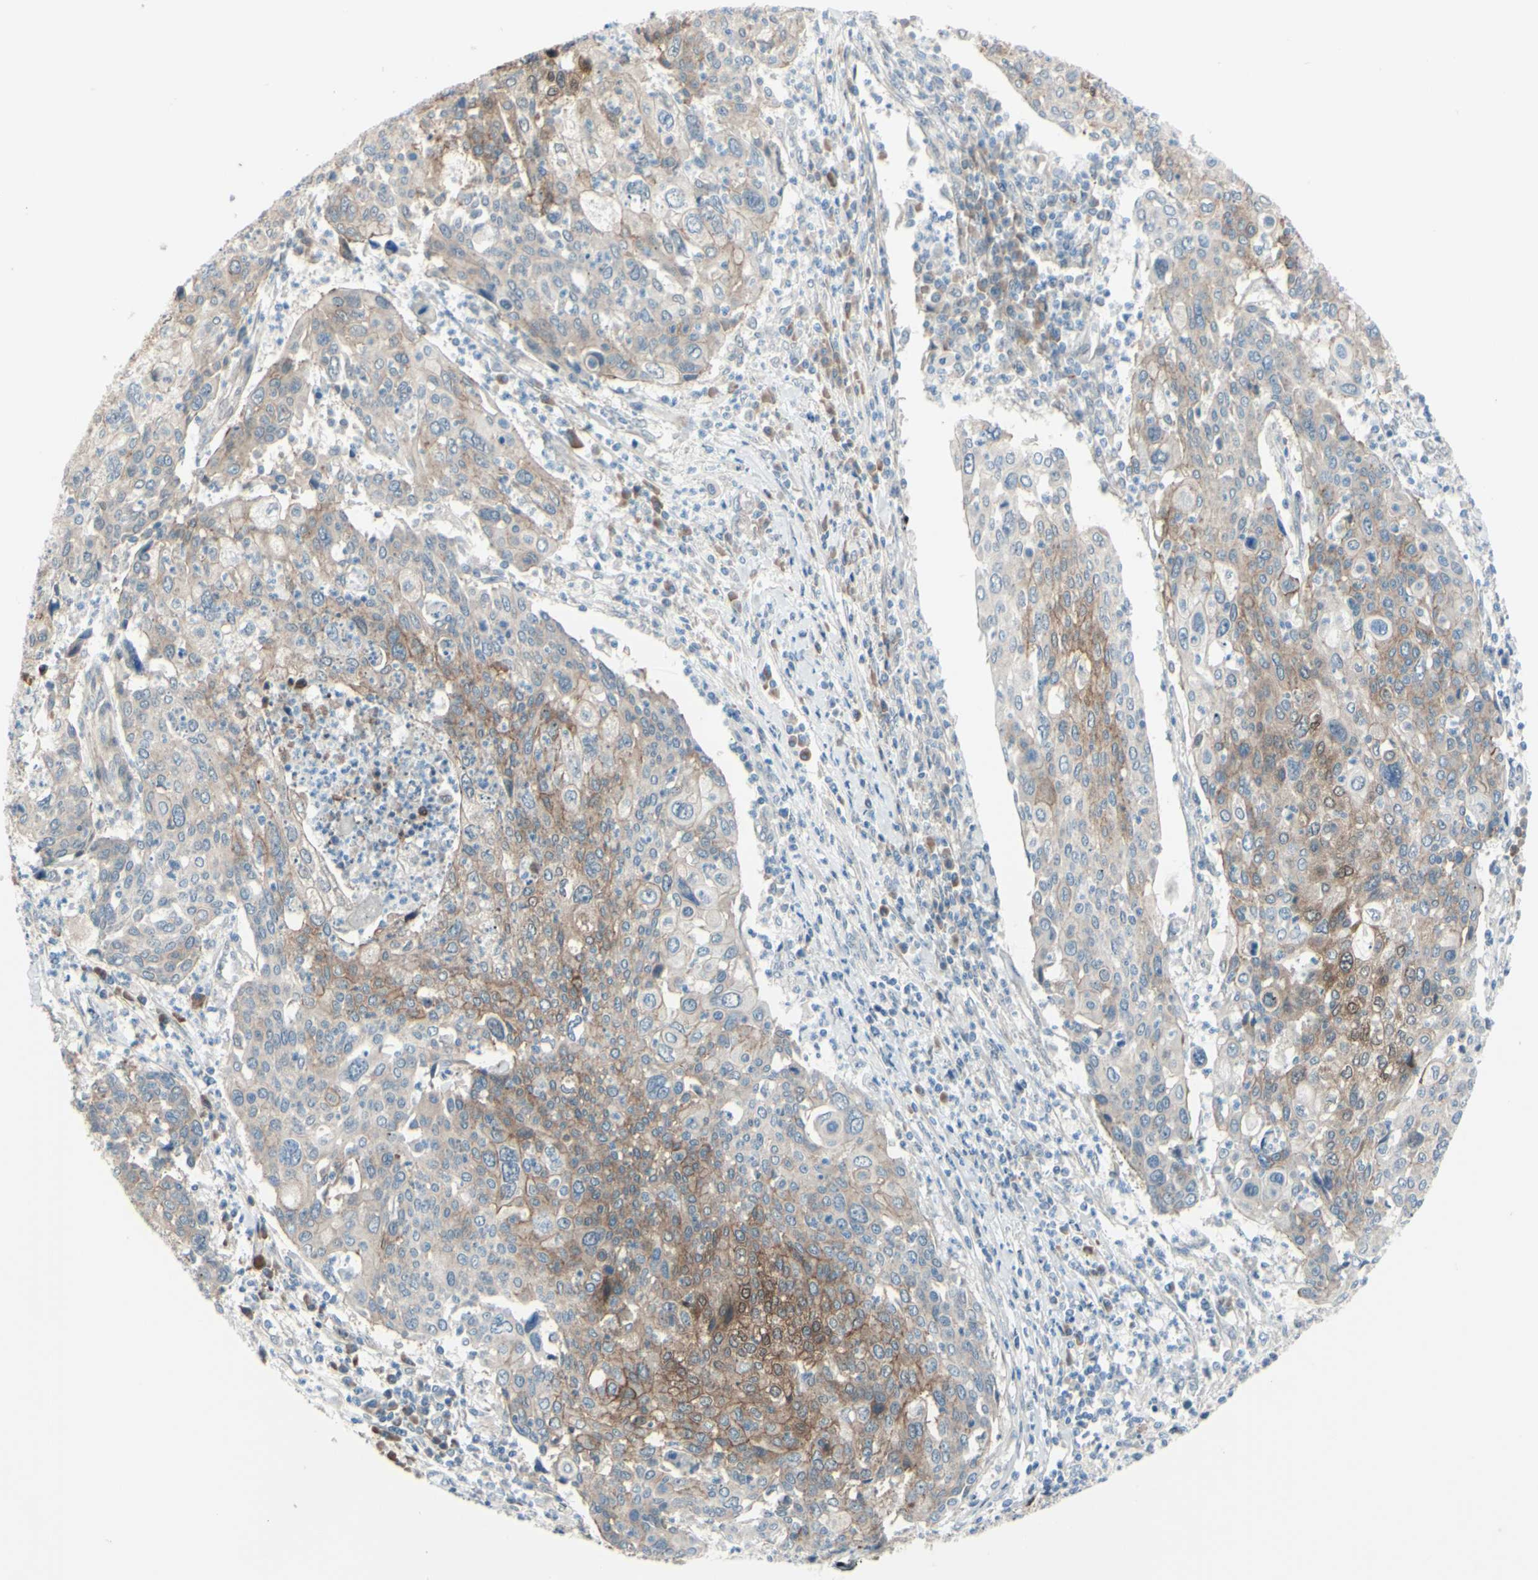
{"staining": {"intensity": "moderate", "quantity": "25%-75%", "location": "cytoplasmic/membranous"}, "tissue": "cervical cancer", "cell_type": "Tumor cells", "image_type": "cancer", "snomed": [{"axis": "morphology", "description": "Squamous cell carcinoma, NOS"}, {"axis": "topography", "description": "Cervix"}], "caption": "An IHC photomicrograph of neoplastic tissue is shown. Protein staining in brown highlights moderate cytoplasmic/membranous positivity in cervical cancer within tumor cells. The staining was performed using DAB, with brown indicating positive protein expression. Nuclei are stained blue with hematoxylin.", "gene": "LRRK1", "patient": {"sex": "female", "age": 40}}